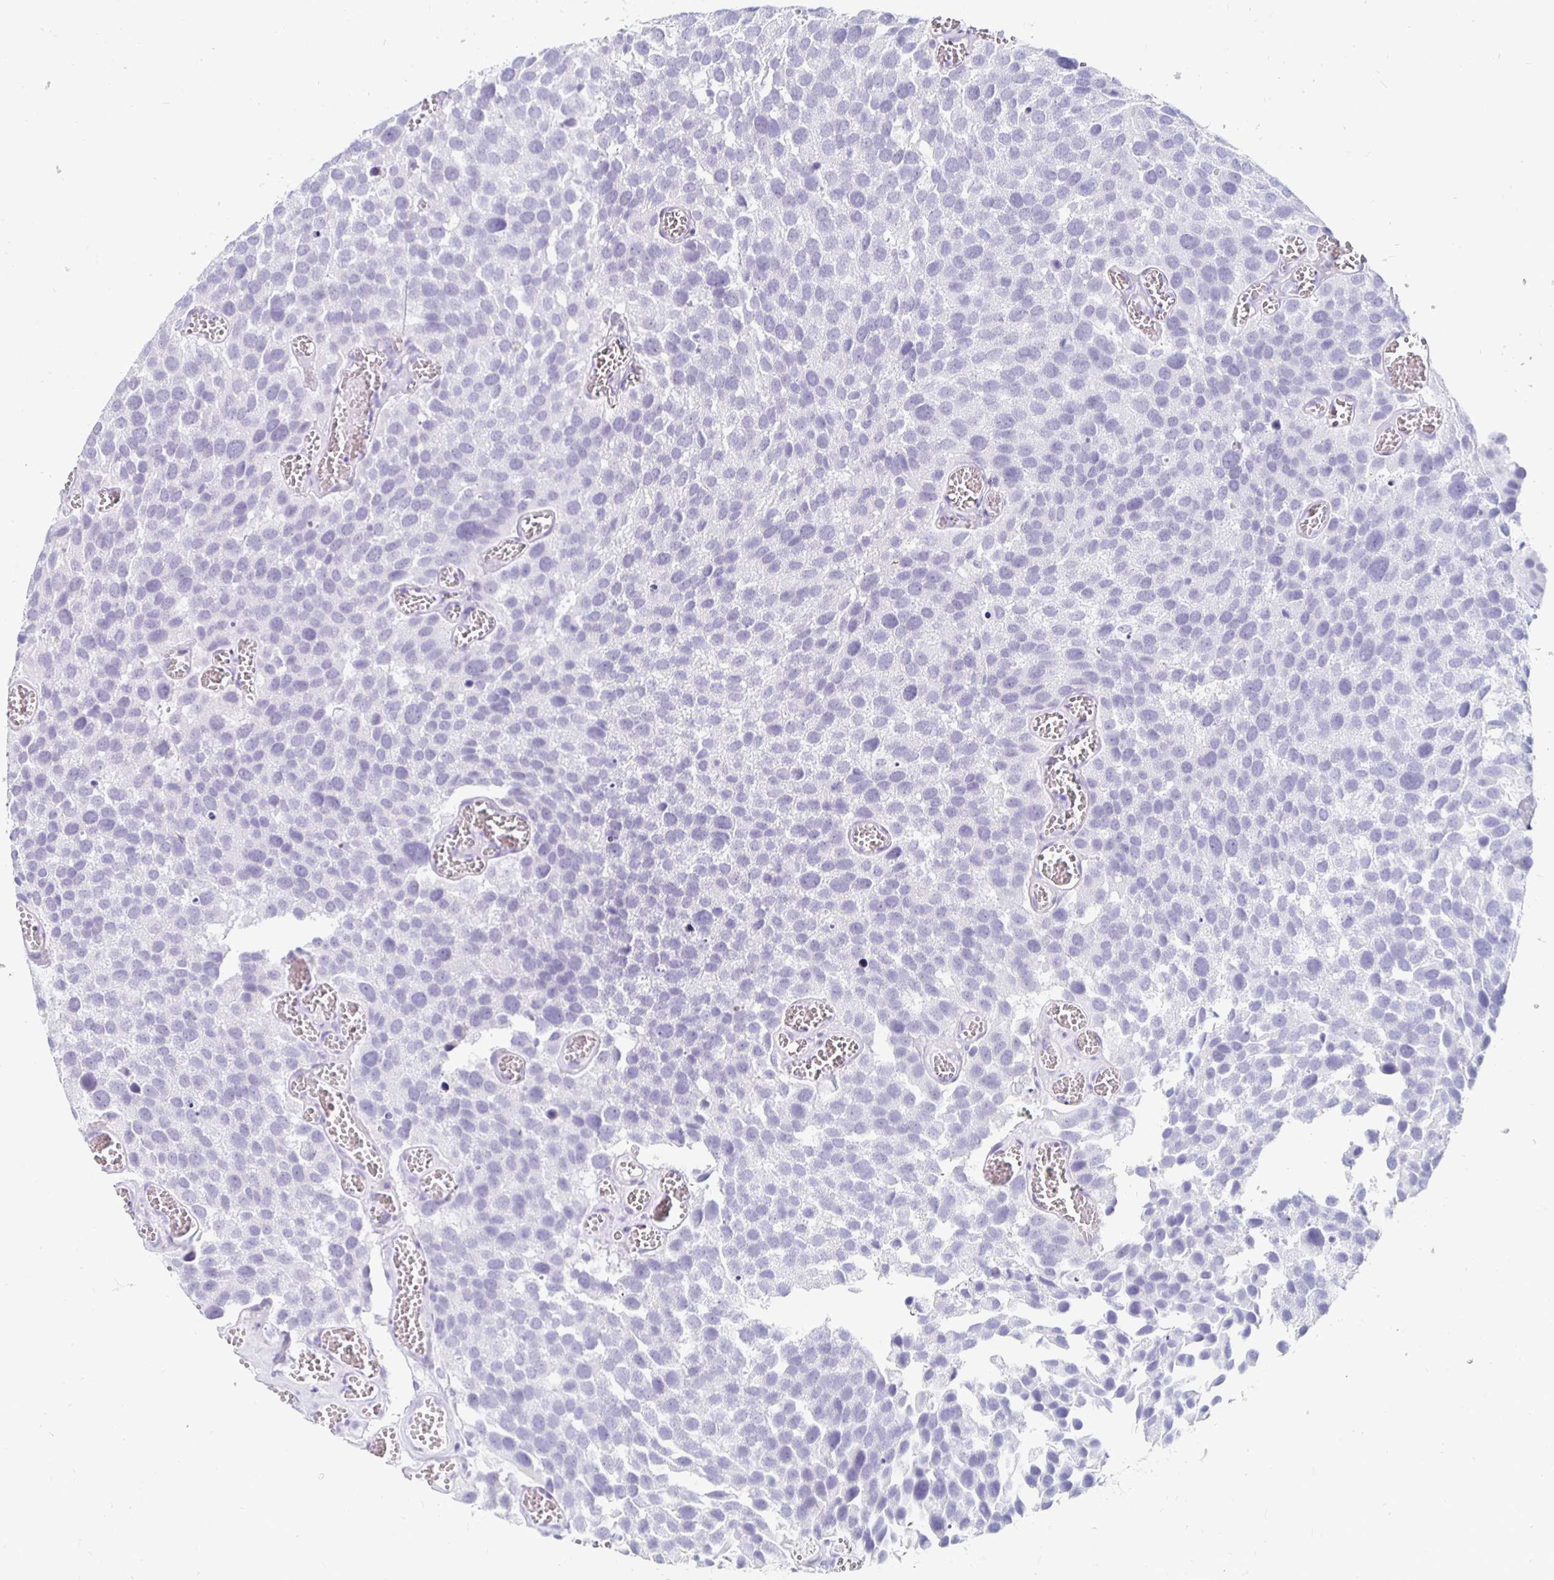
{"staining": {"intensity": "negative", "quantity": "none", "location": "none"}, "tissue": "urothelial cancer", "cell_type": "Tumor cells", "image_type": "cancer", "snomed": [{"axis": "morphology", "description": "Urothelial carcinoma, Low grade"}, {"axis": "topography", "description": "Urinary bladder"}], "caption": "An immunohistochemistry (IHC) photomicrograph of urothelial cancer is shown. There is no staining in tumor cells of urothelial cancer.", "gene": "KCNQ2", "patient": {"sex": "female", "age": 69}}